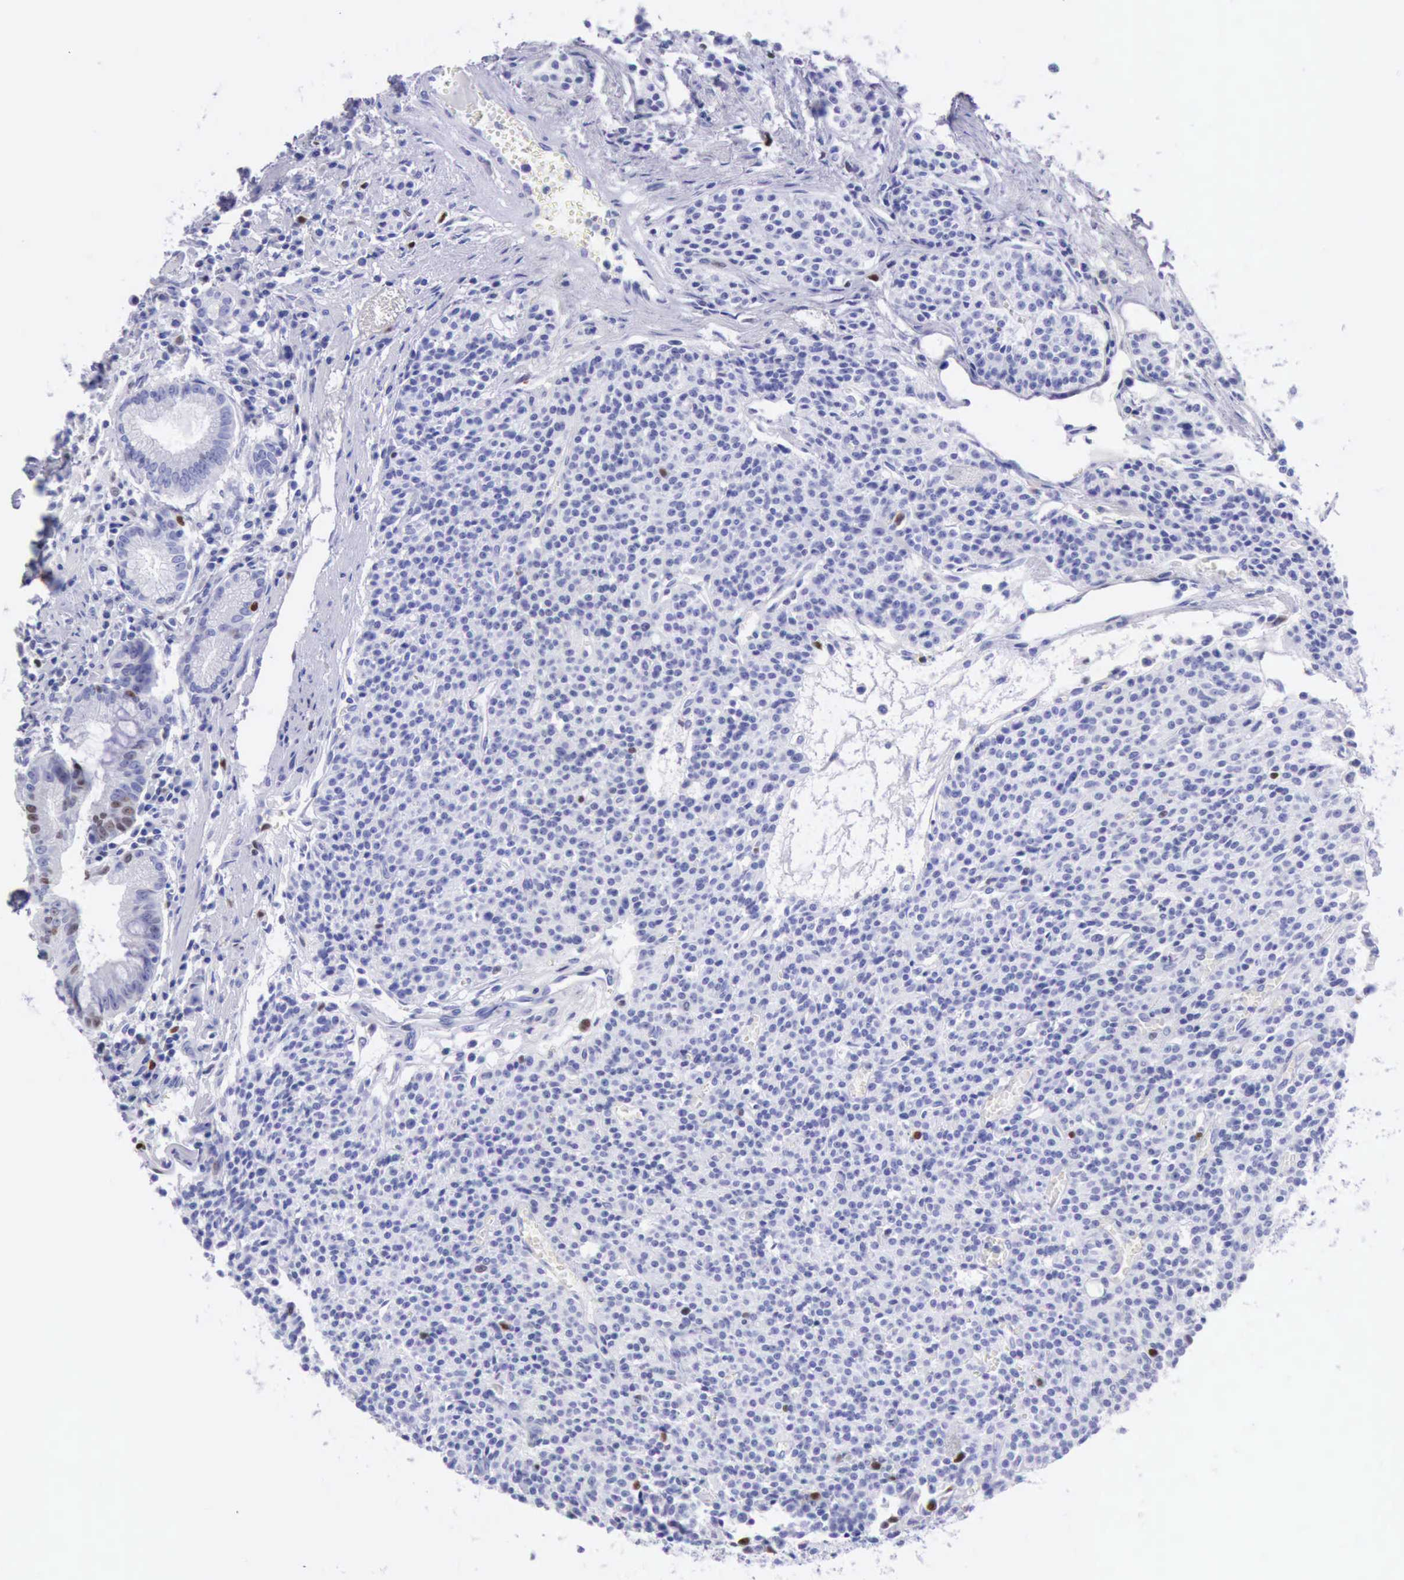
{"staining": {"intensity": "negative", "quantity": "none", "location": "none"}, "tissue": "carcinoid", "cell_type": "Tumor cells", "image_type": "cancer", "snomed": [{"axis": "morphology", "description": "Carcinoid, malignant, NOS"}, {"axis": "topography", "description": "Stomach"}], "caption": "A high-resolution image shows immunohistochemistry staining of carcinoid (malignant), which demonstrates no significant staining in tumor cells.", "gene": "MCM2", "patient": {"sex": "female", "age": 76}}